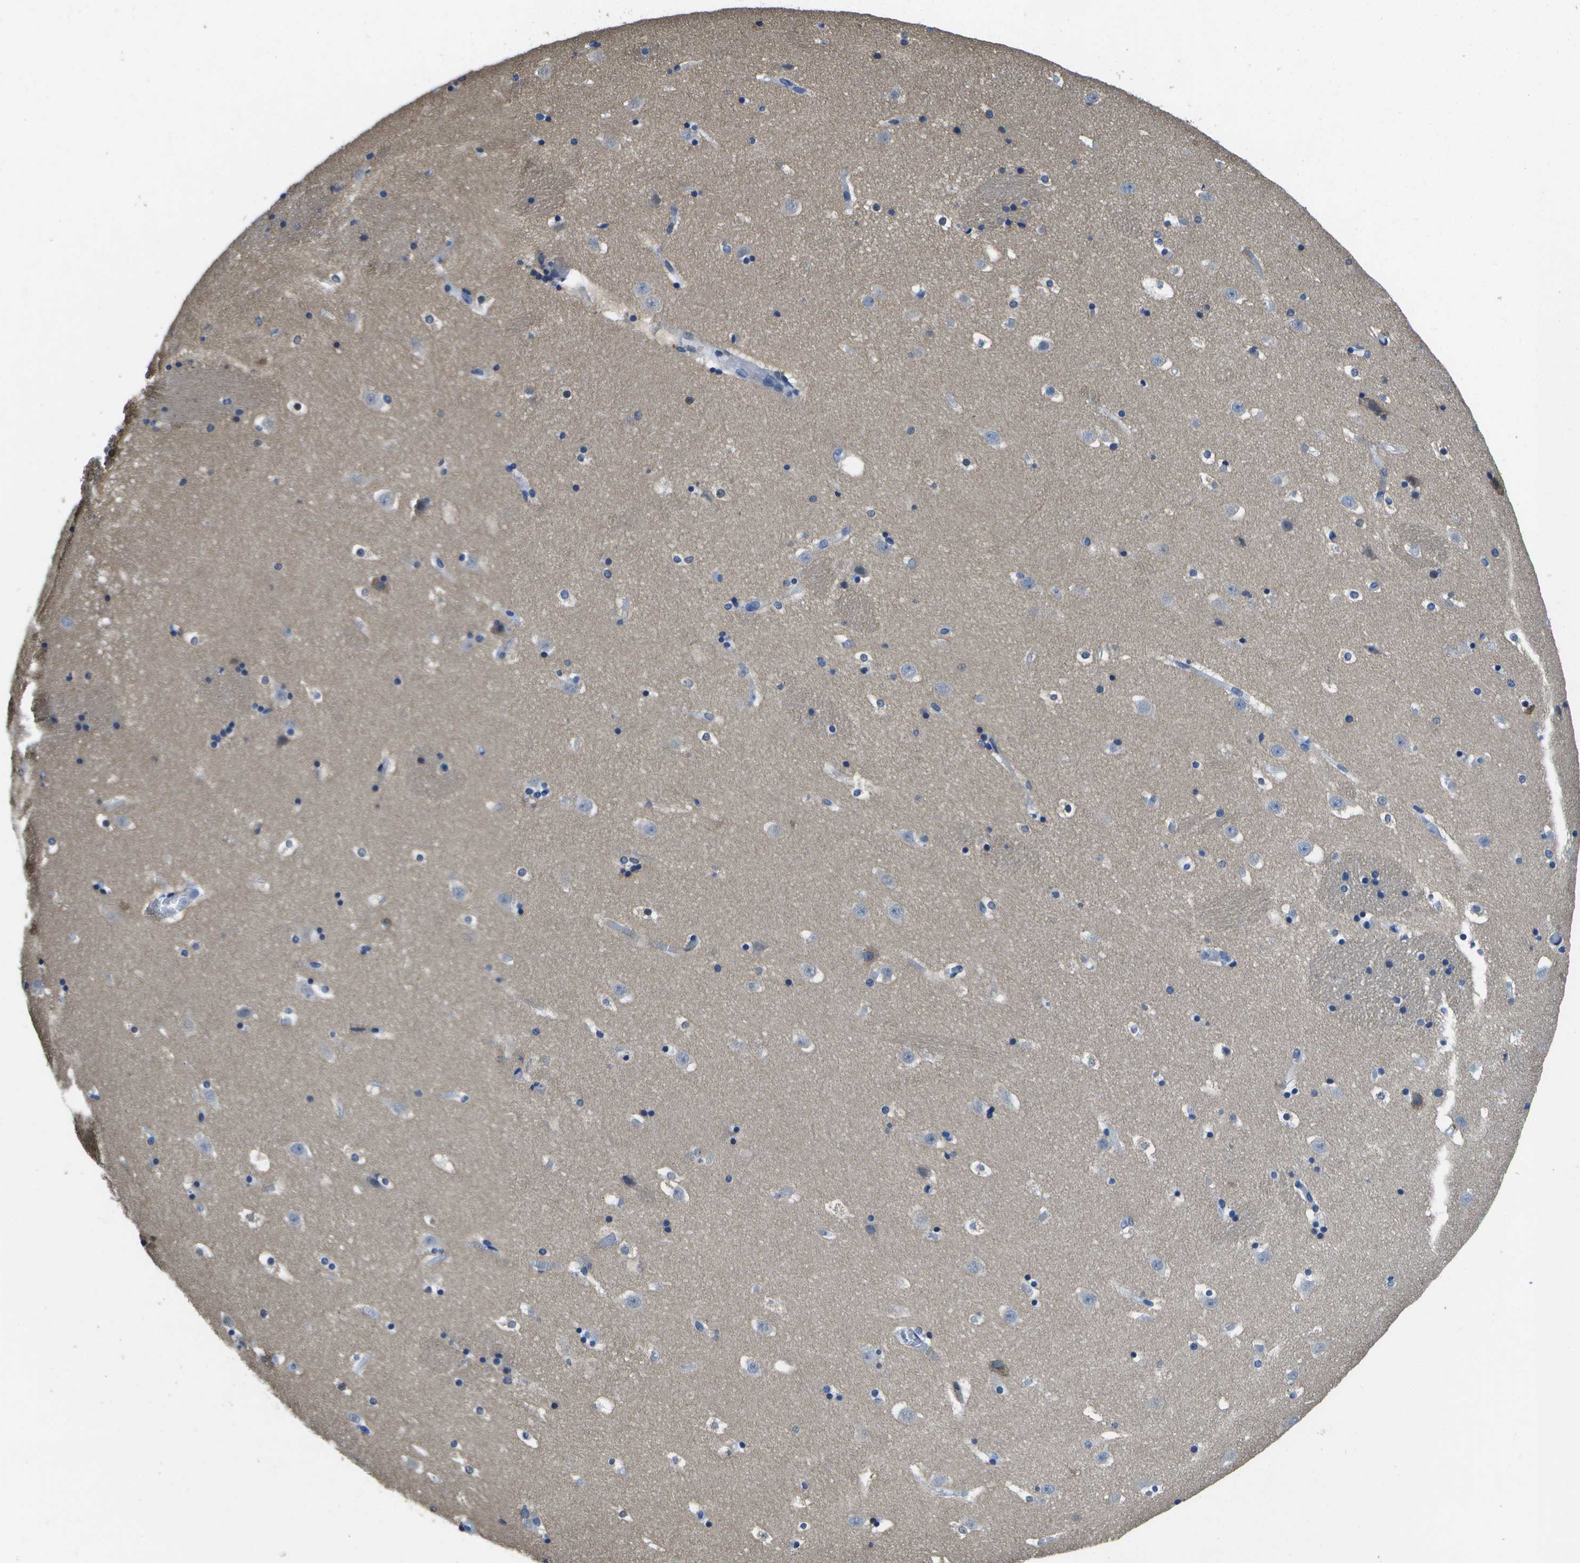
{"staining": {"intensity": "weak", "quantity": "<25%", "location": "cytoplasmic/membranous"}, "tissue": "caudate", "cell_type": "Glial cells", "image_type": "normal", "snomed": [{"axis": "morphology", "description": "Normal tissue, NOS"}, {"axis": "topography", "description": "Lateral ventricle wall"}], "caption": "Image shows no significant protein positivity in glial cells of benign caudate.", "gene": "DSE", "patient": {"sex": "male", "age": 45}}